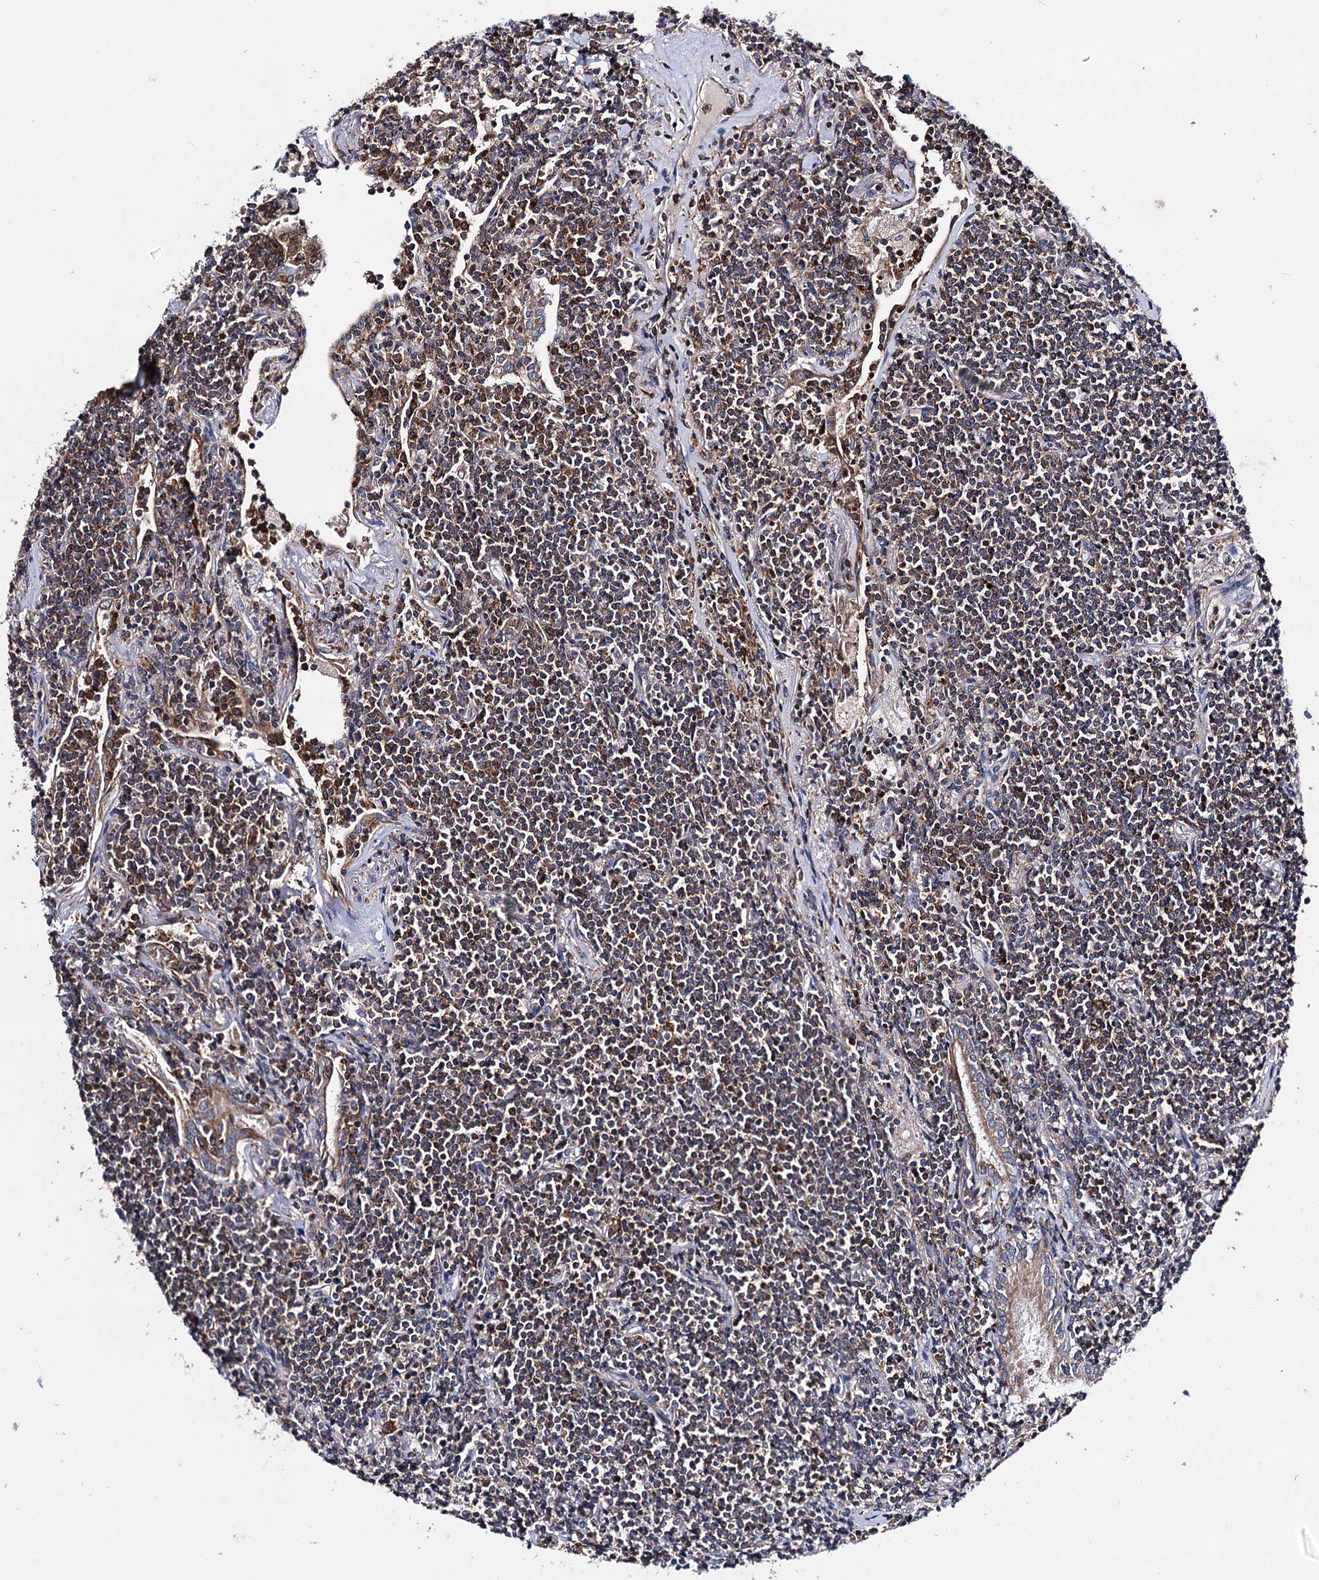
{"staining": {"intensity": "moderate", "quantity": ">75%", "location": "cytoplasmic/membranous"}, "tissue": "lymphoma", "cell_type": "Tumor cells", "image_type": "cancer", "snomed": [{"axis": "morphology", "description": "Malignant lymphoma, non-Hodgkin's type, Low grade"}, {"axis": "topography", "description": "Lung"}], "caption": "Tumor cells display medium levels of moderate cytoplasmic/membranous staining in approximately >75% of cells in human lymphoma.", "gene": "UBASH3B", "patient": {"sex": "female", "age": 71}}